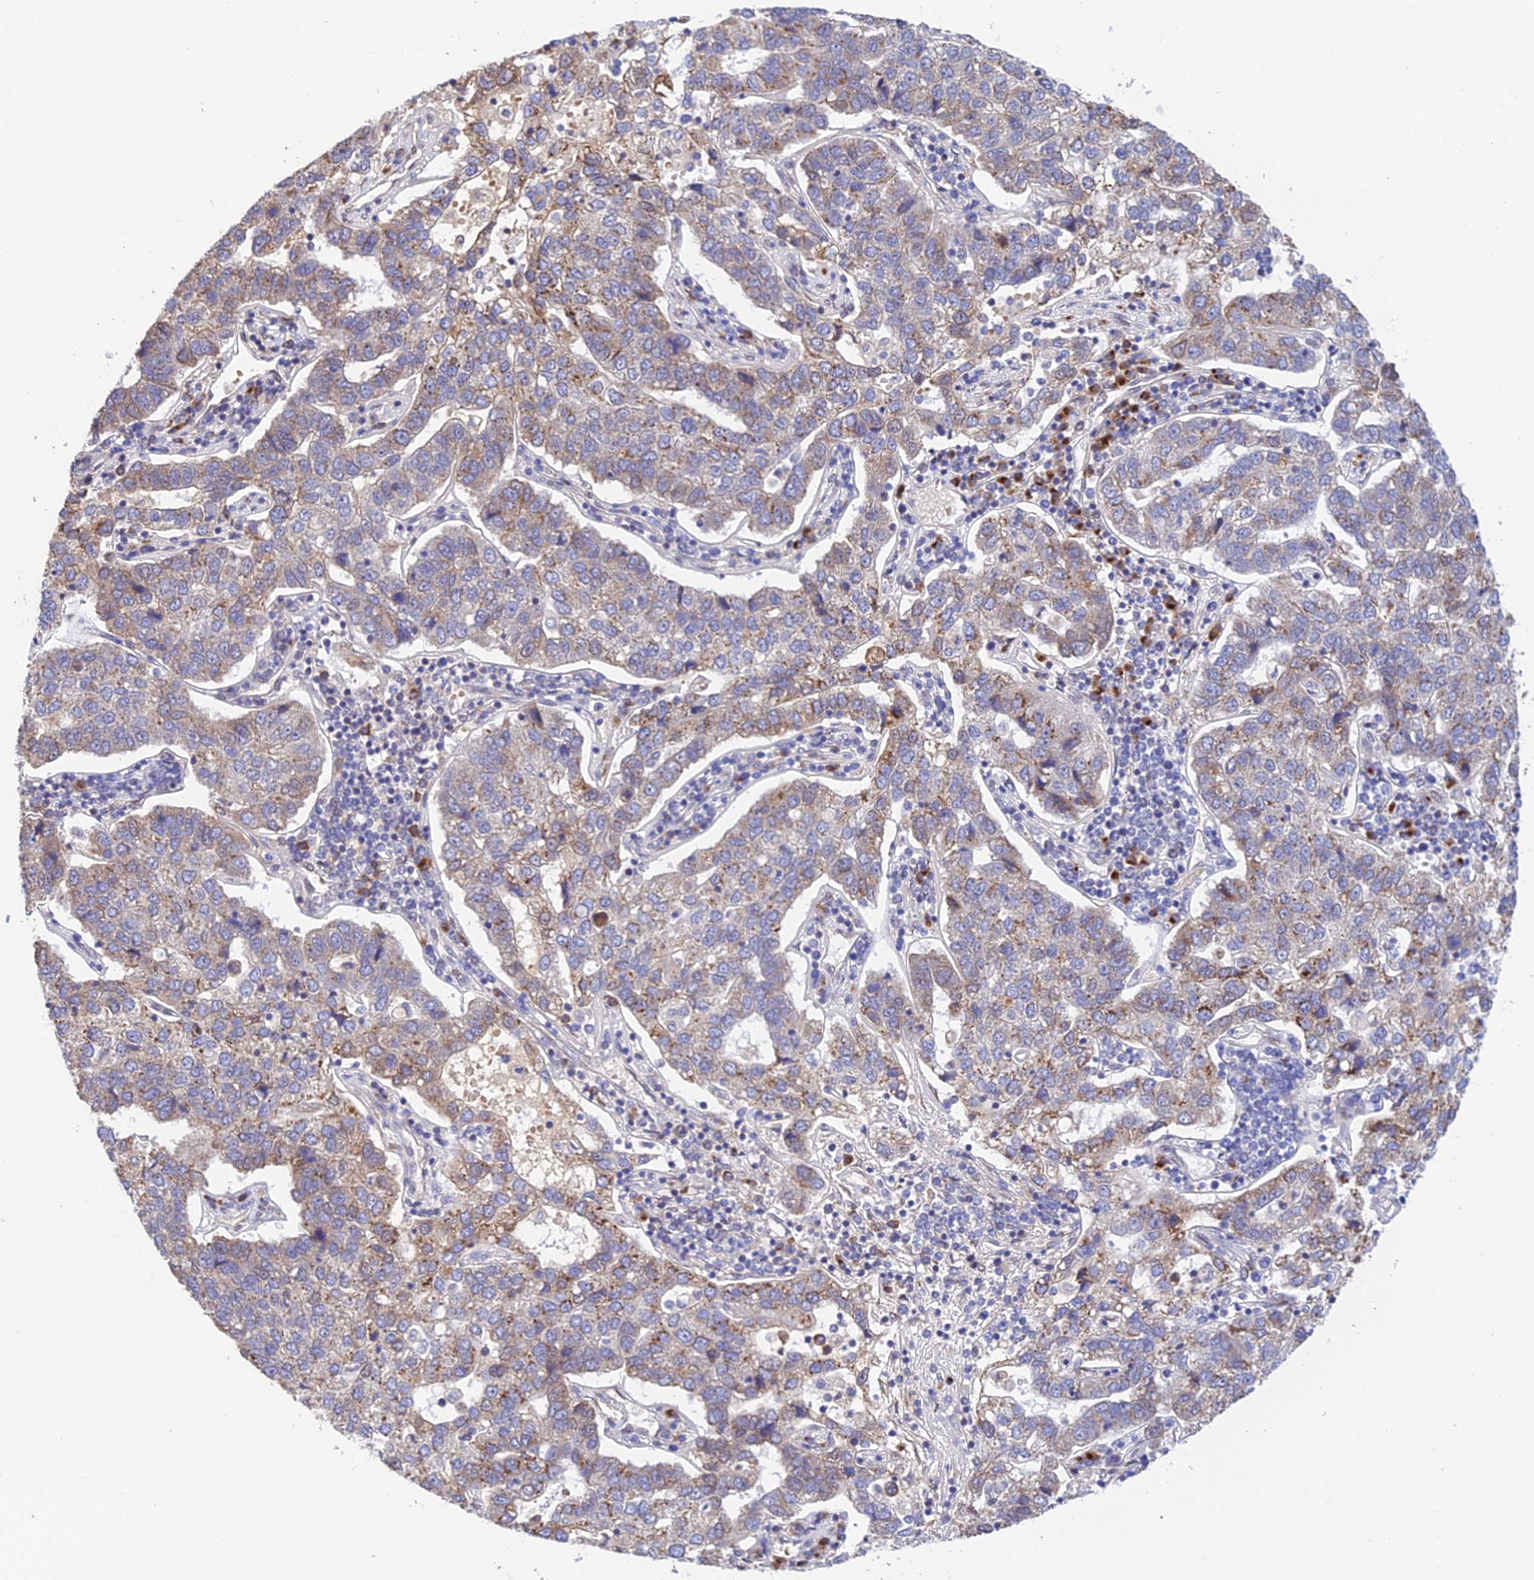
{"staining": {"intensity": "moderate", "quantity": "<25%", "location": "cytoplasmic/membranous"}, "tissue": "pancreatic cancer", "cell_type": "Tumor cells", "image_type": "cancer", "snomed": [{"axis": "morphology", "description": "Adenocarcinoma, NOS"}, {"axis": "topography", "description": "Pancreas"}], "caption": "About <25% of tumor cells in pancreatic cancer (adenocarcinoma) exhibit moderate cytoplasmic/membranous protein expression as visualized by brown immunohistochemical staining.", "gene": "SNX17", "patient": {"sex": "female", "age": 61}}